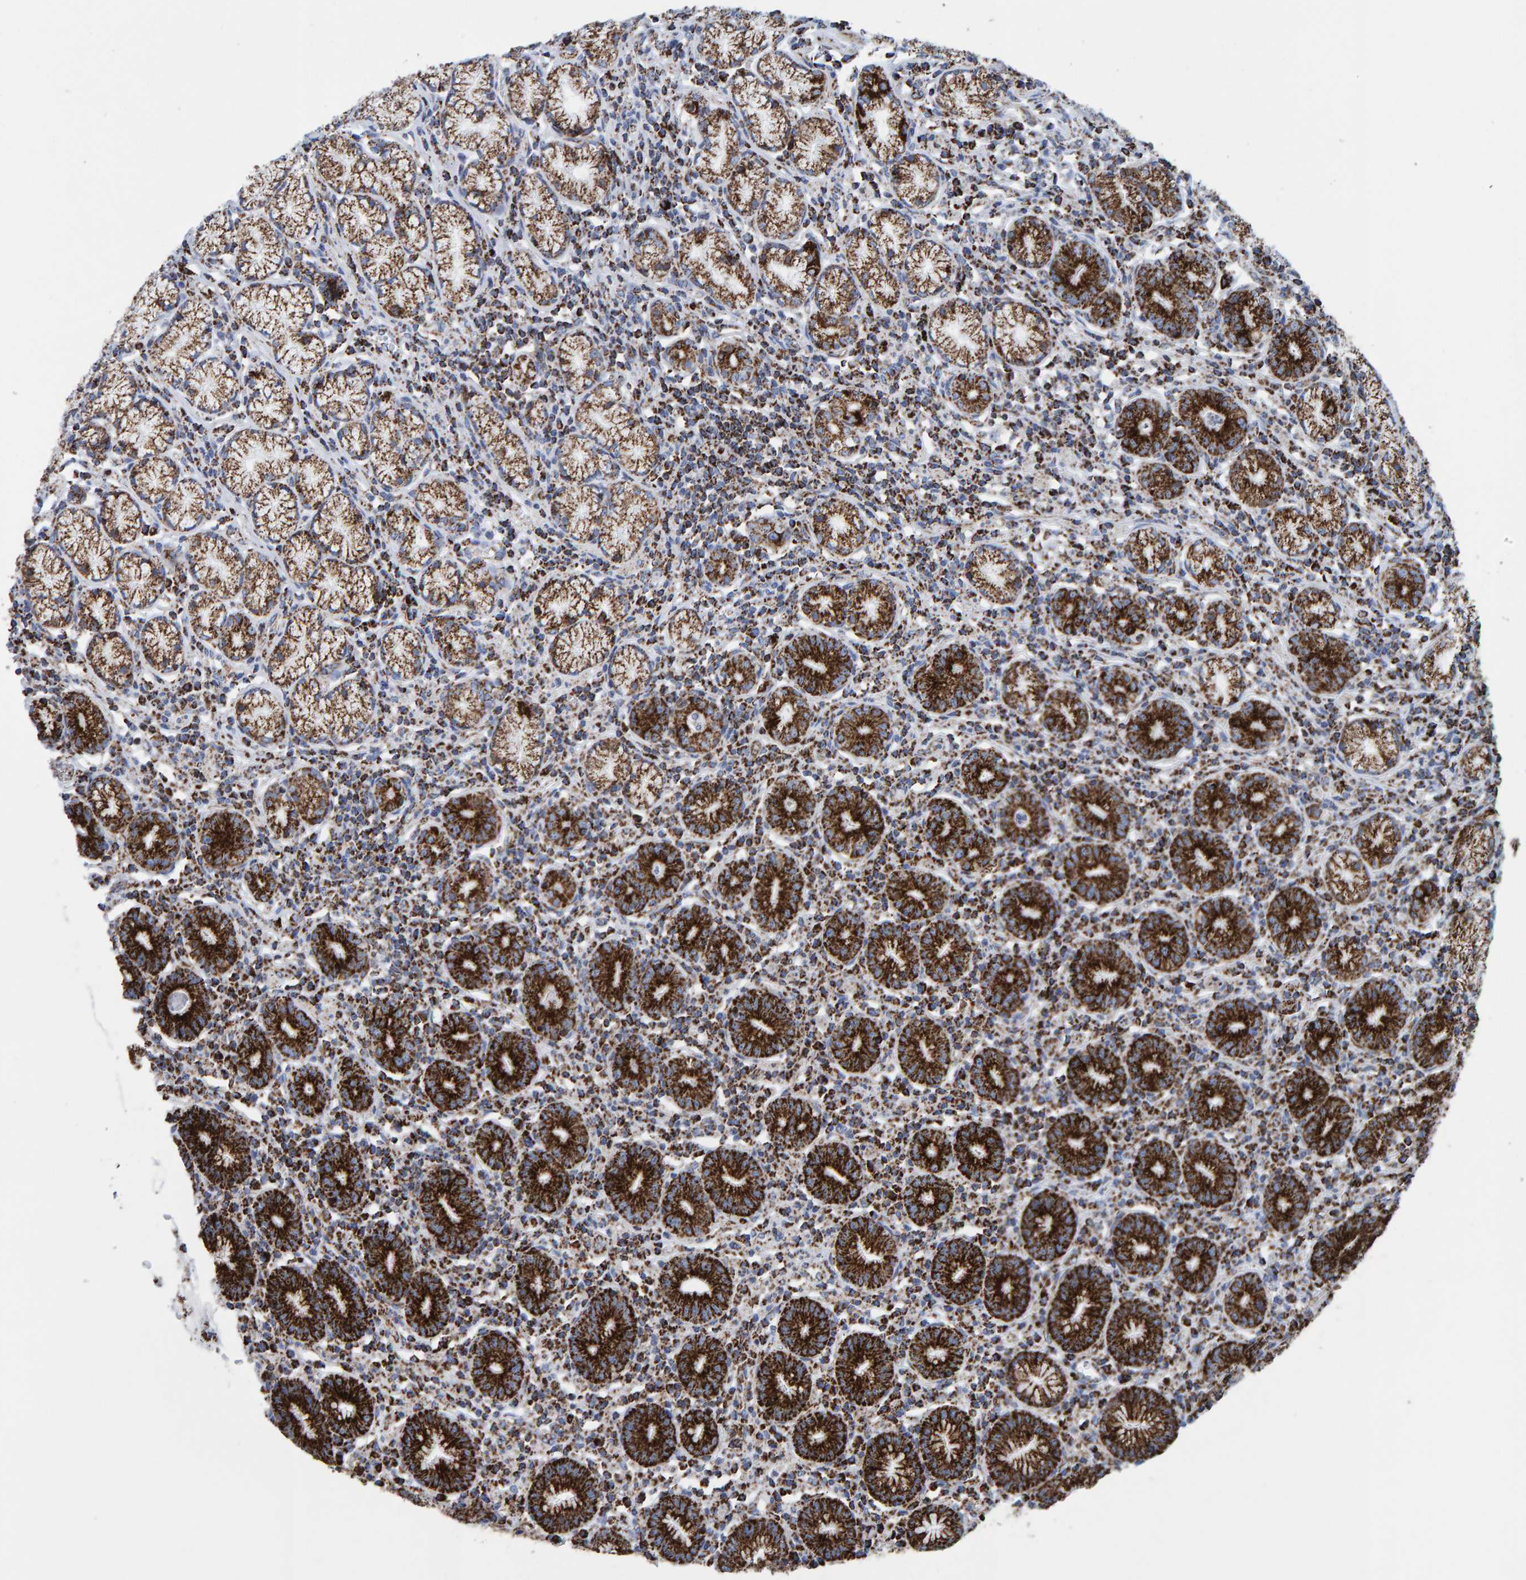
{"staining": {"intensity": "strong", "quantity": ">75%", "location": "cytoplasmic/membranous"}, "tissue": "stomach", "cell_type": "Glandular cells", "image_type": "normal", "snomed": [{"axis": "morphology", "description": "Normal tissue, NOS"}, {"axis": "topography", "description": "Stomach"}], "caption": "Strong cytoplasmic/membranous positivity for a protein is seen in about >75% of glandular cells of unremarkable stomach using immunohistochemistry.", "gene": "ENSG00000262660", "patient": {"sex": "male", "age": 55}}